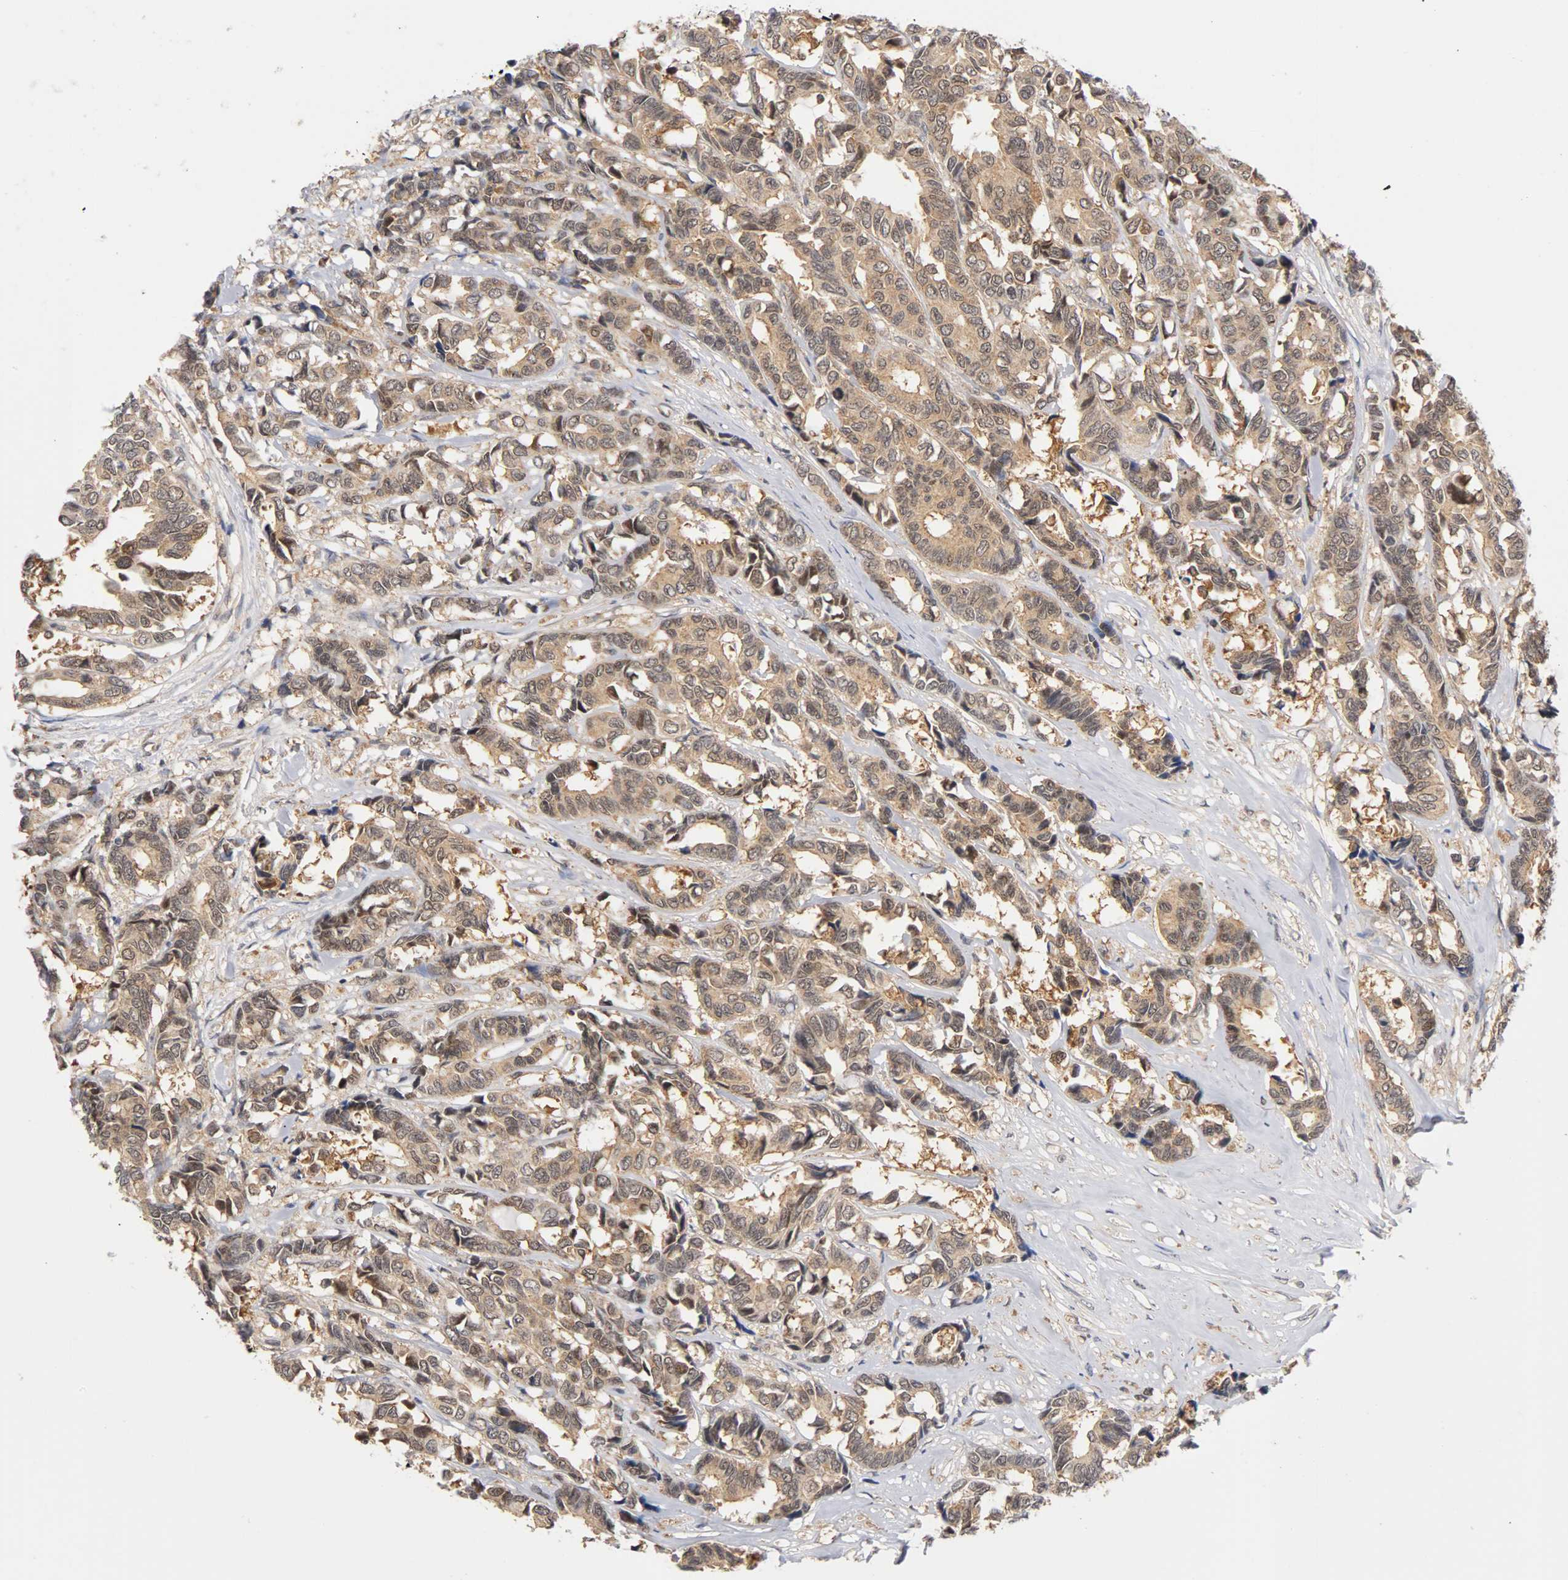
{"staining": {"intensity": "moderate", "quantity": ">75%", "location": "cytoplasmic/membranous,nuclear"}, "tissue": "breast cancer", "cell_type": "Tumor cells", "image_type": "cancer", "snomed": [{"axis": "morphology", "description": "Duct carcinoma"}, {"axis": "topography", "description": "Breast"}], "caption": "A photomicrograph showing moderate cytoplasmic/membranous and nuclear expression in about >75% of tumor cells in breast cancer (invasive ductal carcinoma), as visualized by brown immunohistochemical staining.", "gene": "UBE2M", "patient": {"sex": "female", "age": 87}}